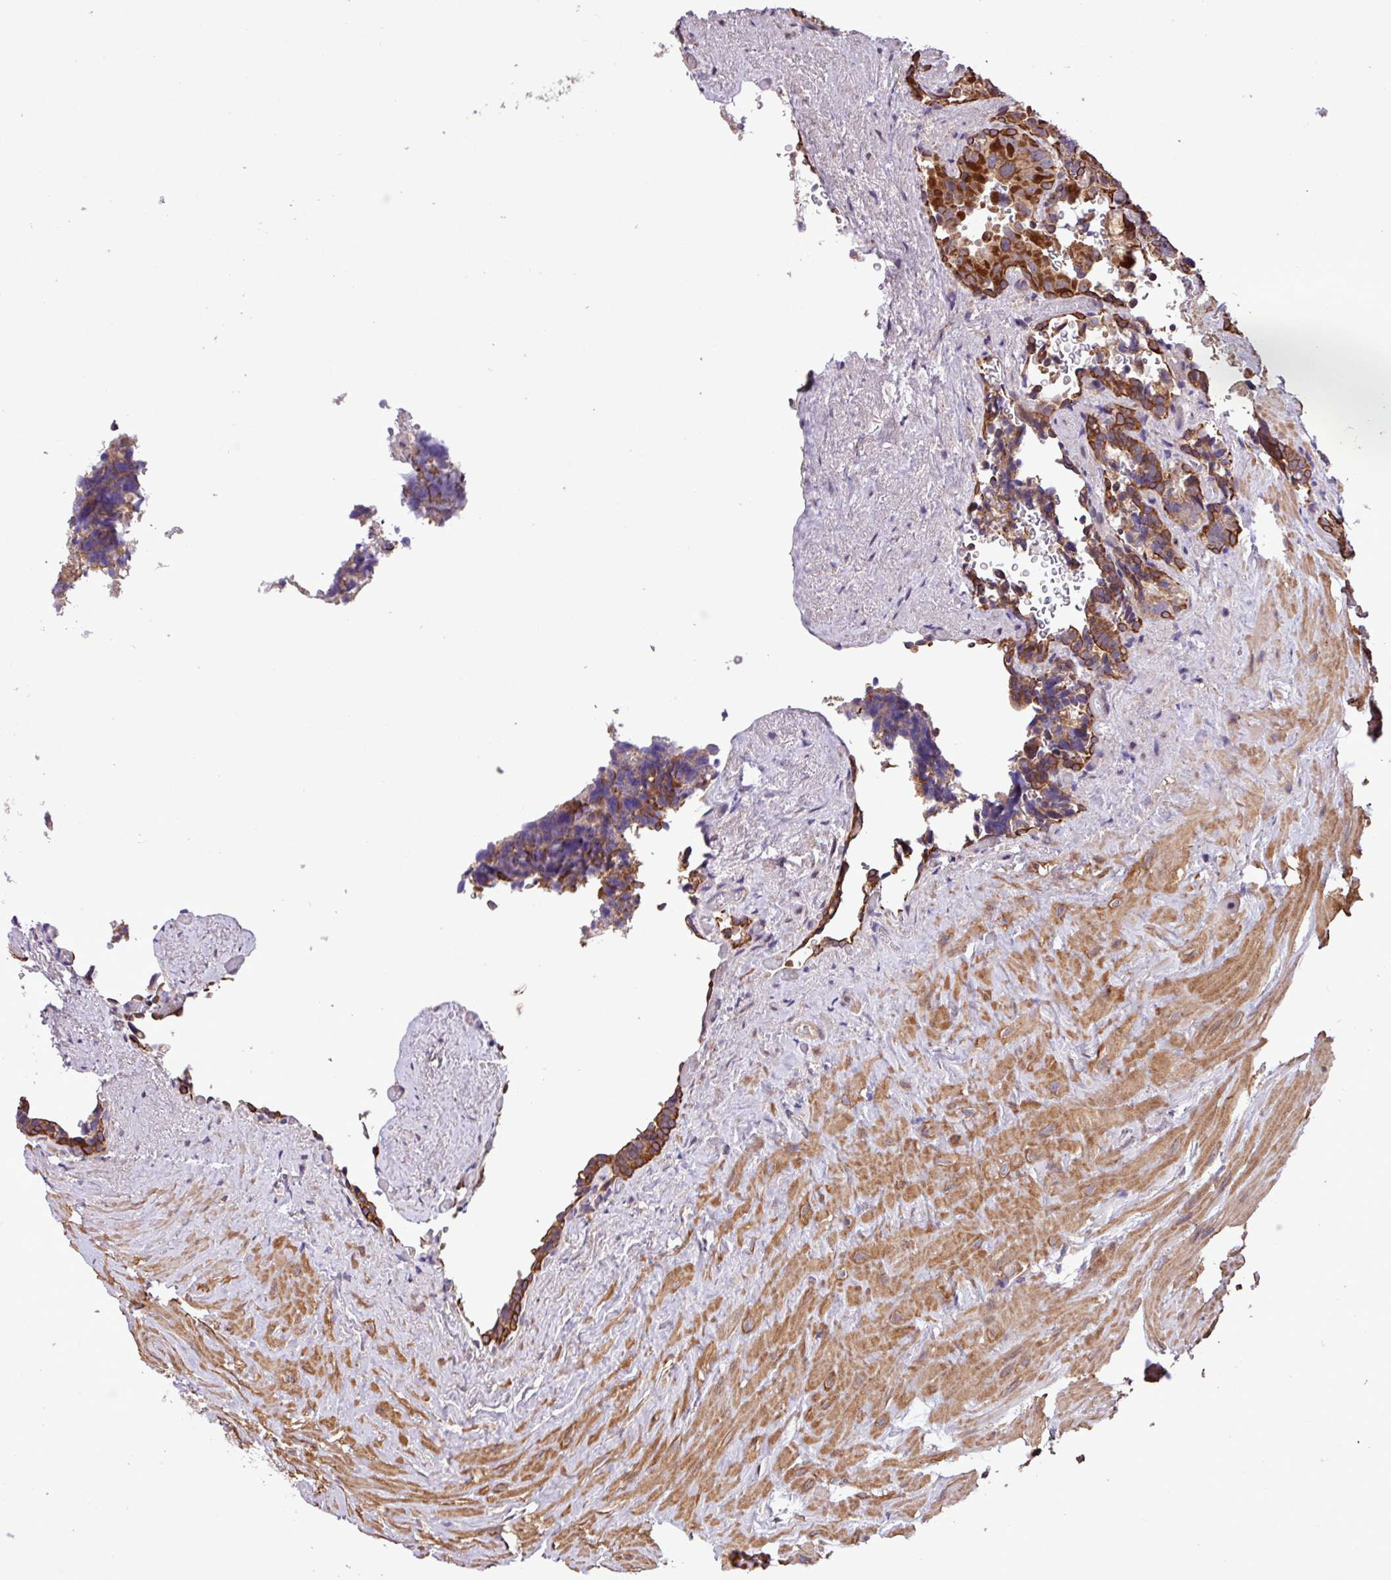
{"staining": {"intensity": "strong", "quantity": ">75%", "location": "cytoplasmic/membranous"}, "tissue": "seminal vesicle", "cell_type": "Glandular cells", "image_type": "normal", "snomed": [{"axis": "morphology", "description": "Normal tissue, NOS"}, {"axis": "topography", "description": "Seminal veicle"}], "caption": "This is a photomicrograph of immunohistochemistry (IHC) staining of benign seminal vesicle, which shows strong expression in the cytoplasmic/membranous of glandular cells.", "gene": "TIMM10B", "patient": {"sex": "male", "age": 68}}